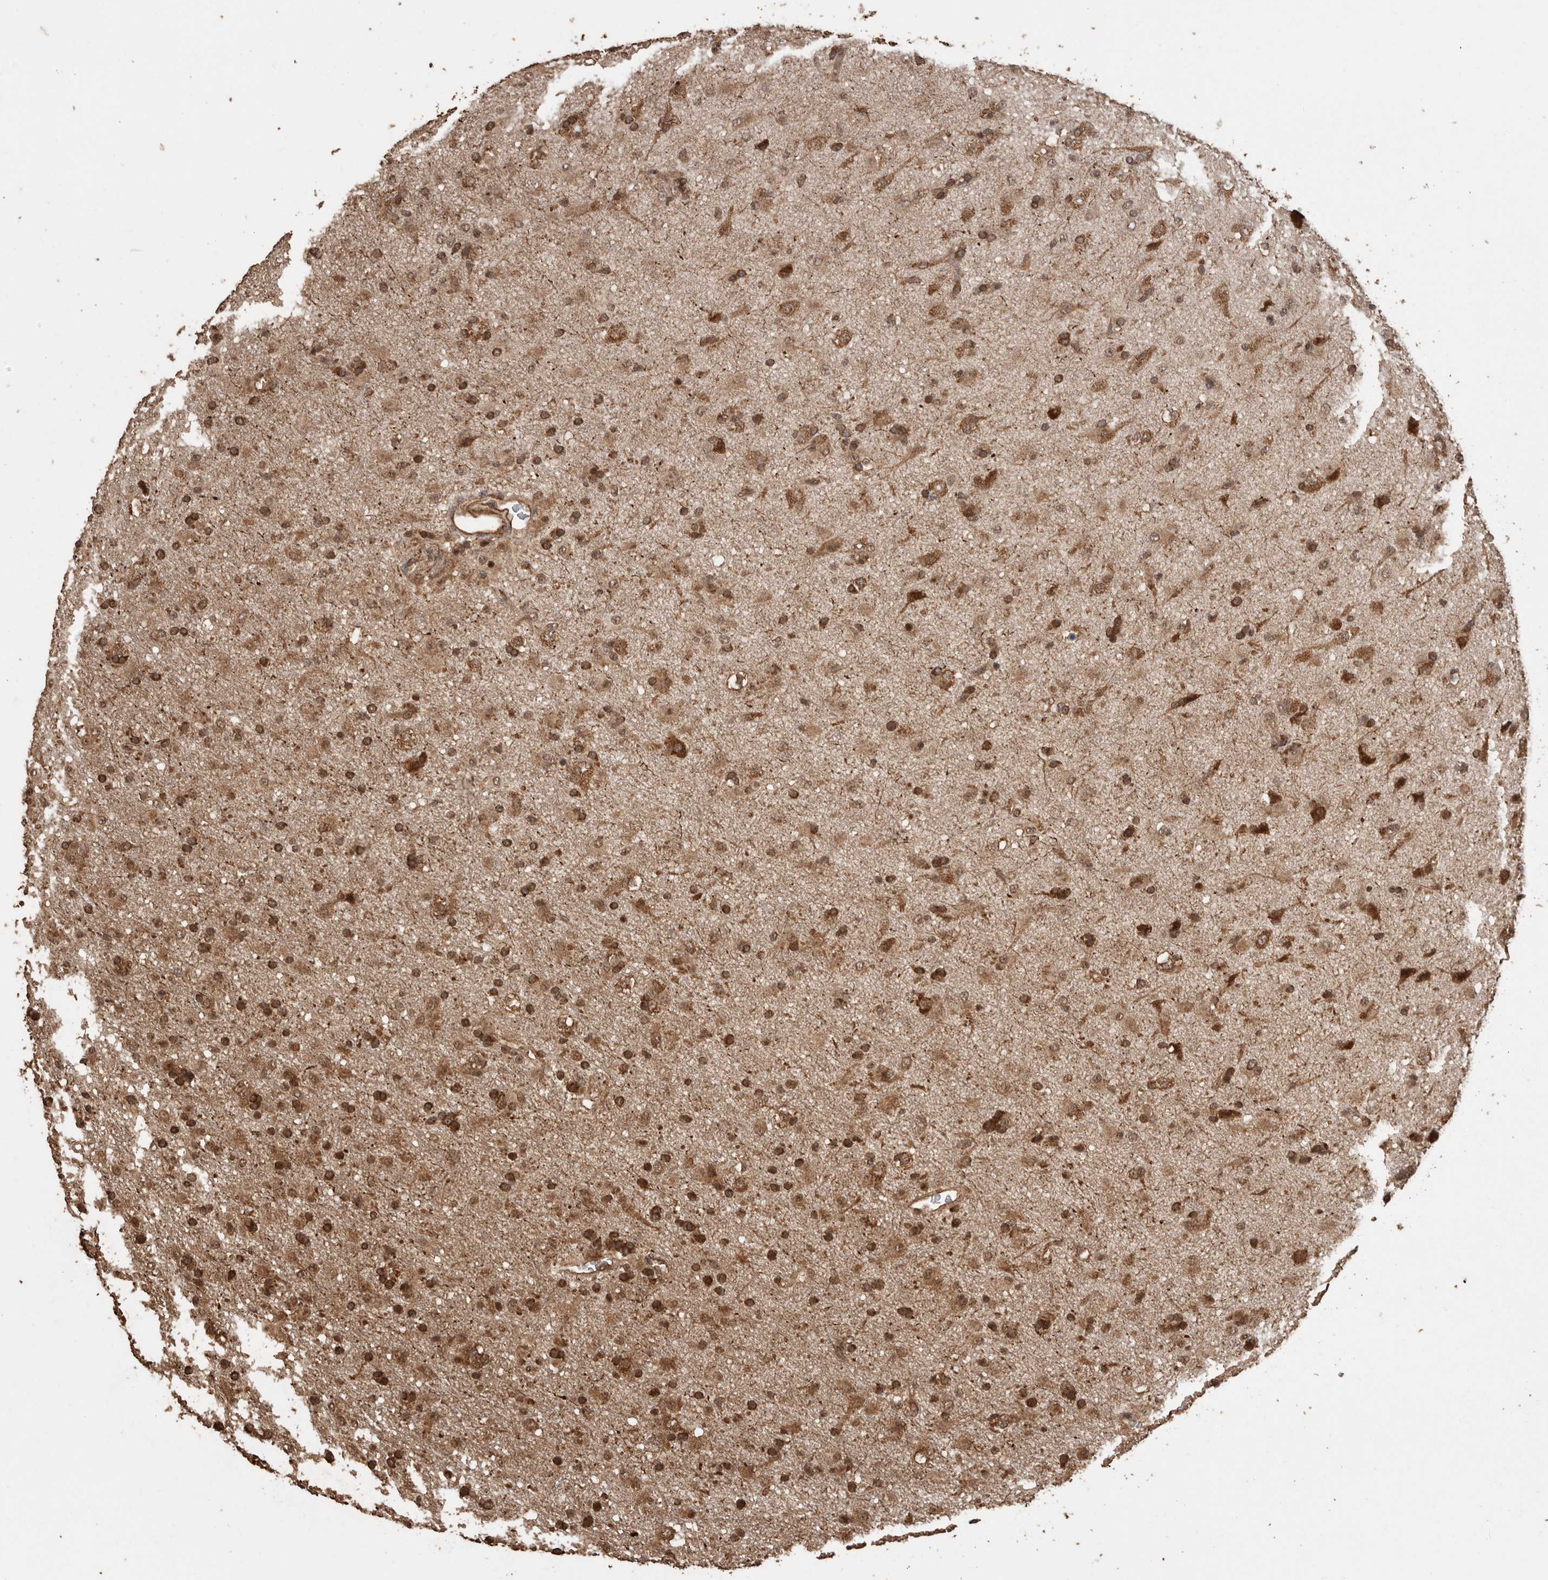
{"staining": {"intensity": "moderate", "quantity": ">75%", "location": "cytoplasmic/membranous"}, "tissue": "glioma", "cell_type": "Tumor cells", "image_type": "cancer", "snomed": [{"axis": "morphology", "description": "Glioma, malignant, Low grade"}, {"axis": "topography", "description": "Brain"}], "caption": "IHC (DAB) staining of glioma demonstrates moderate cytoplasmic/membranous protein positivity in approximately >75% of tumor cells.", "gene": "PINK1", "patient": {"sex": "male", "age": 65}}